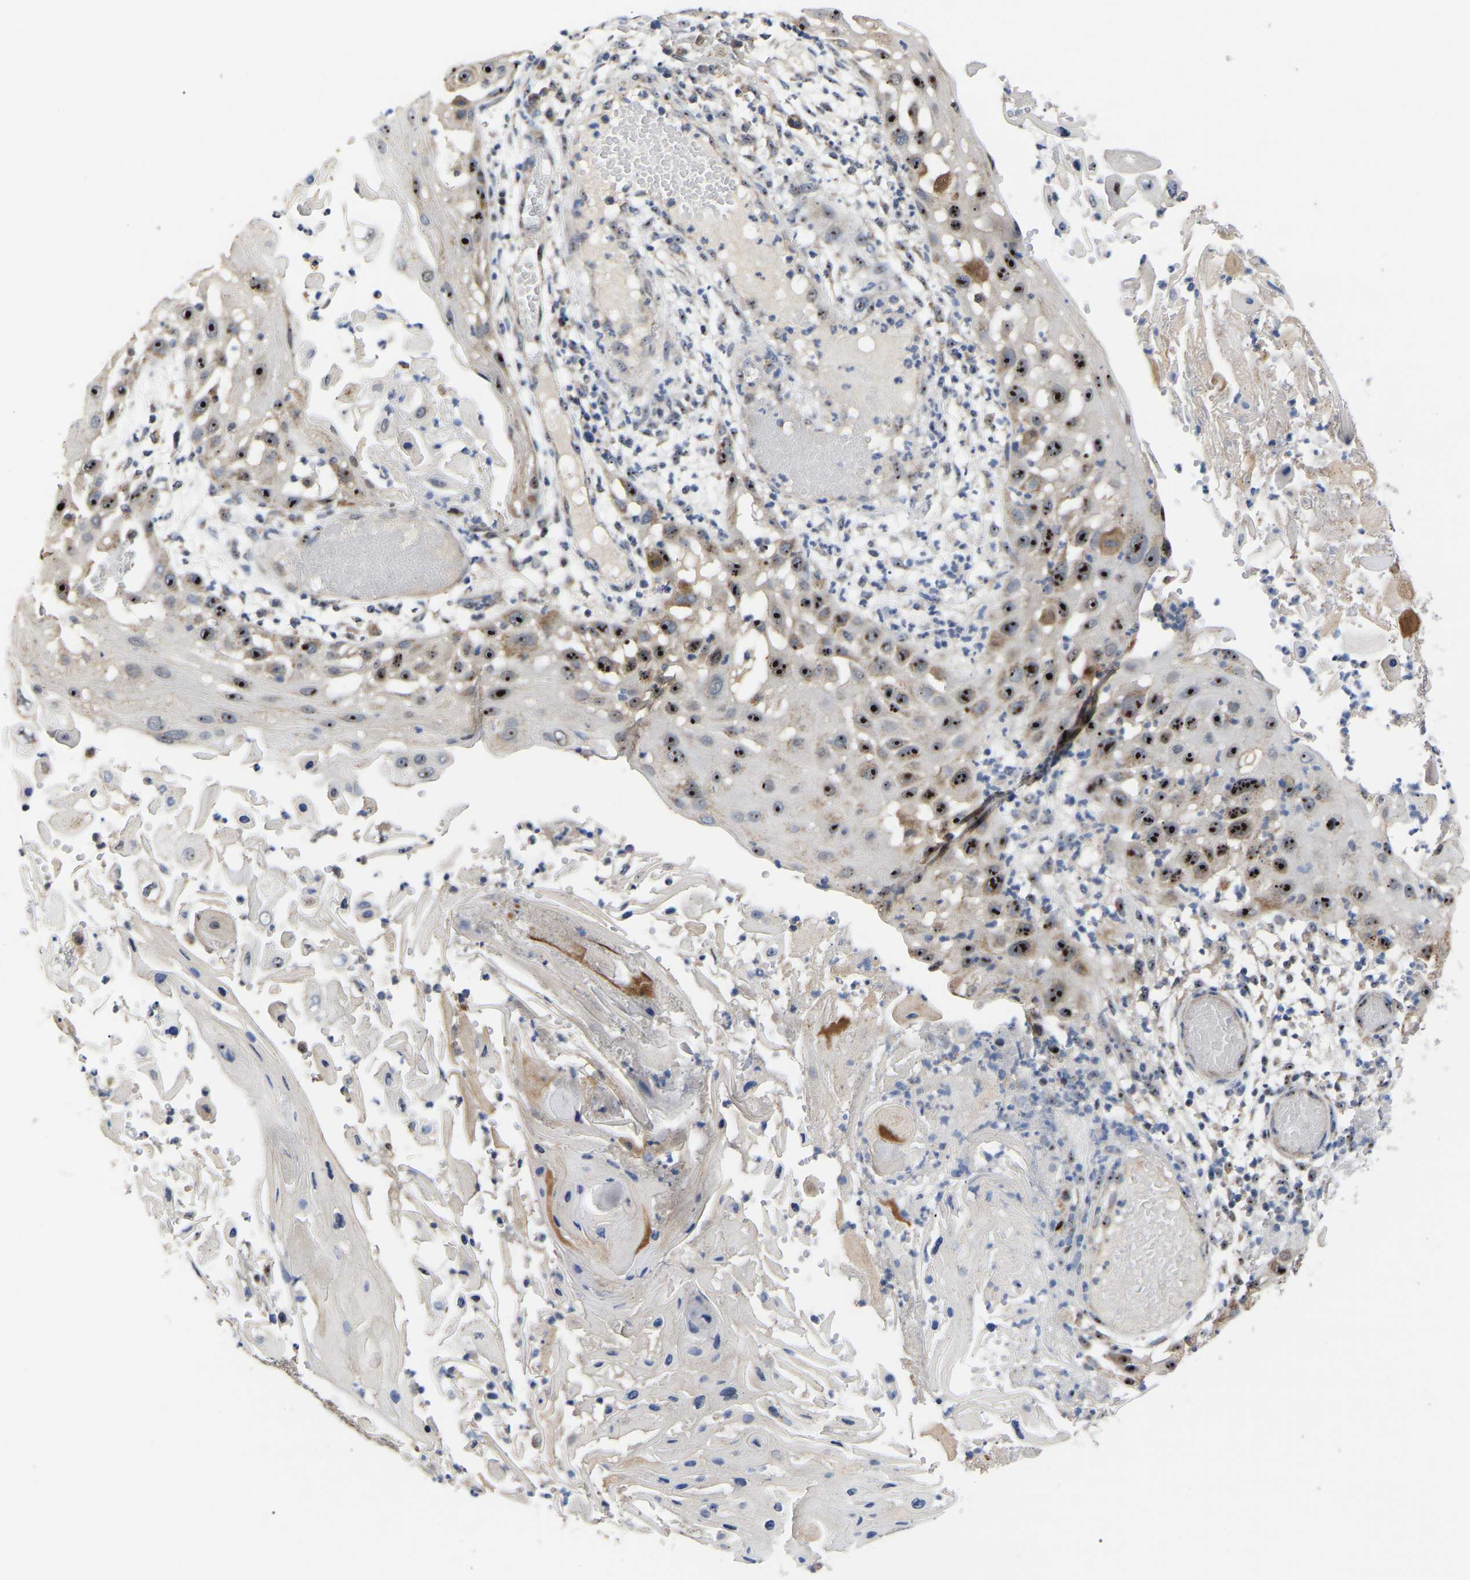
{"staining": {"intensity": "strong", "quantity": ">75%", "location": "nuclear"}, "tissue": "skin cancer", "cell_type": "Tumor cells", "image_type": "cancer", "snomed": [{"axis": "morphology", "description": "Squamous cell carcinoma, NOS"}, {"axis": "topography", "description": "Skin"}], "caption": "Human skin squamous cell carcinoma stained with a protein marker displays strong staining in tumor cells.", "gene": "NOP53", "patient": {"sex": "female", "age": 44}}